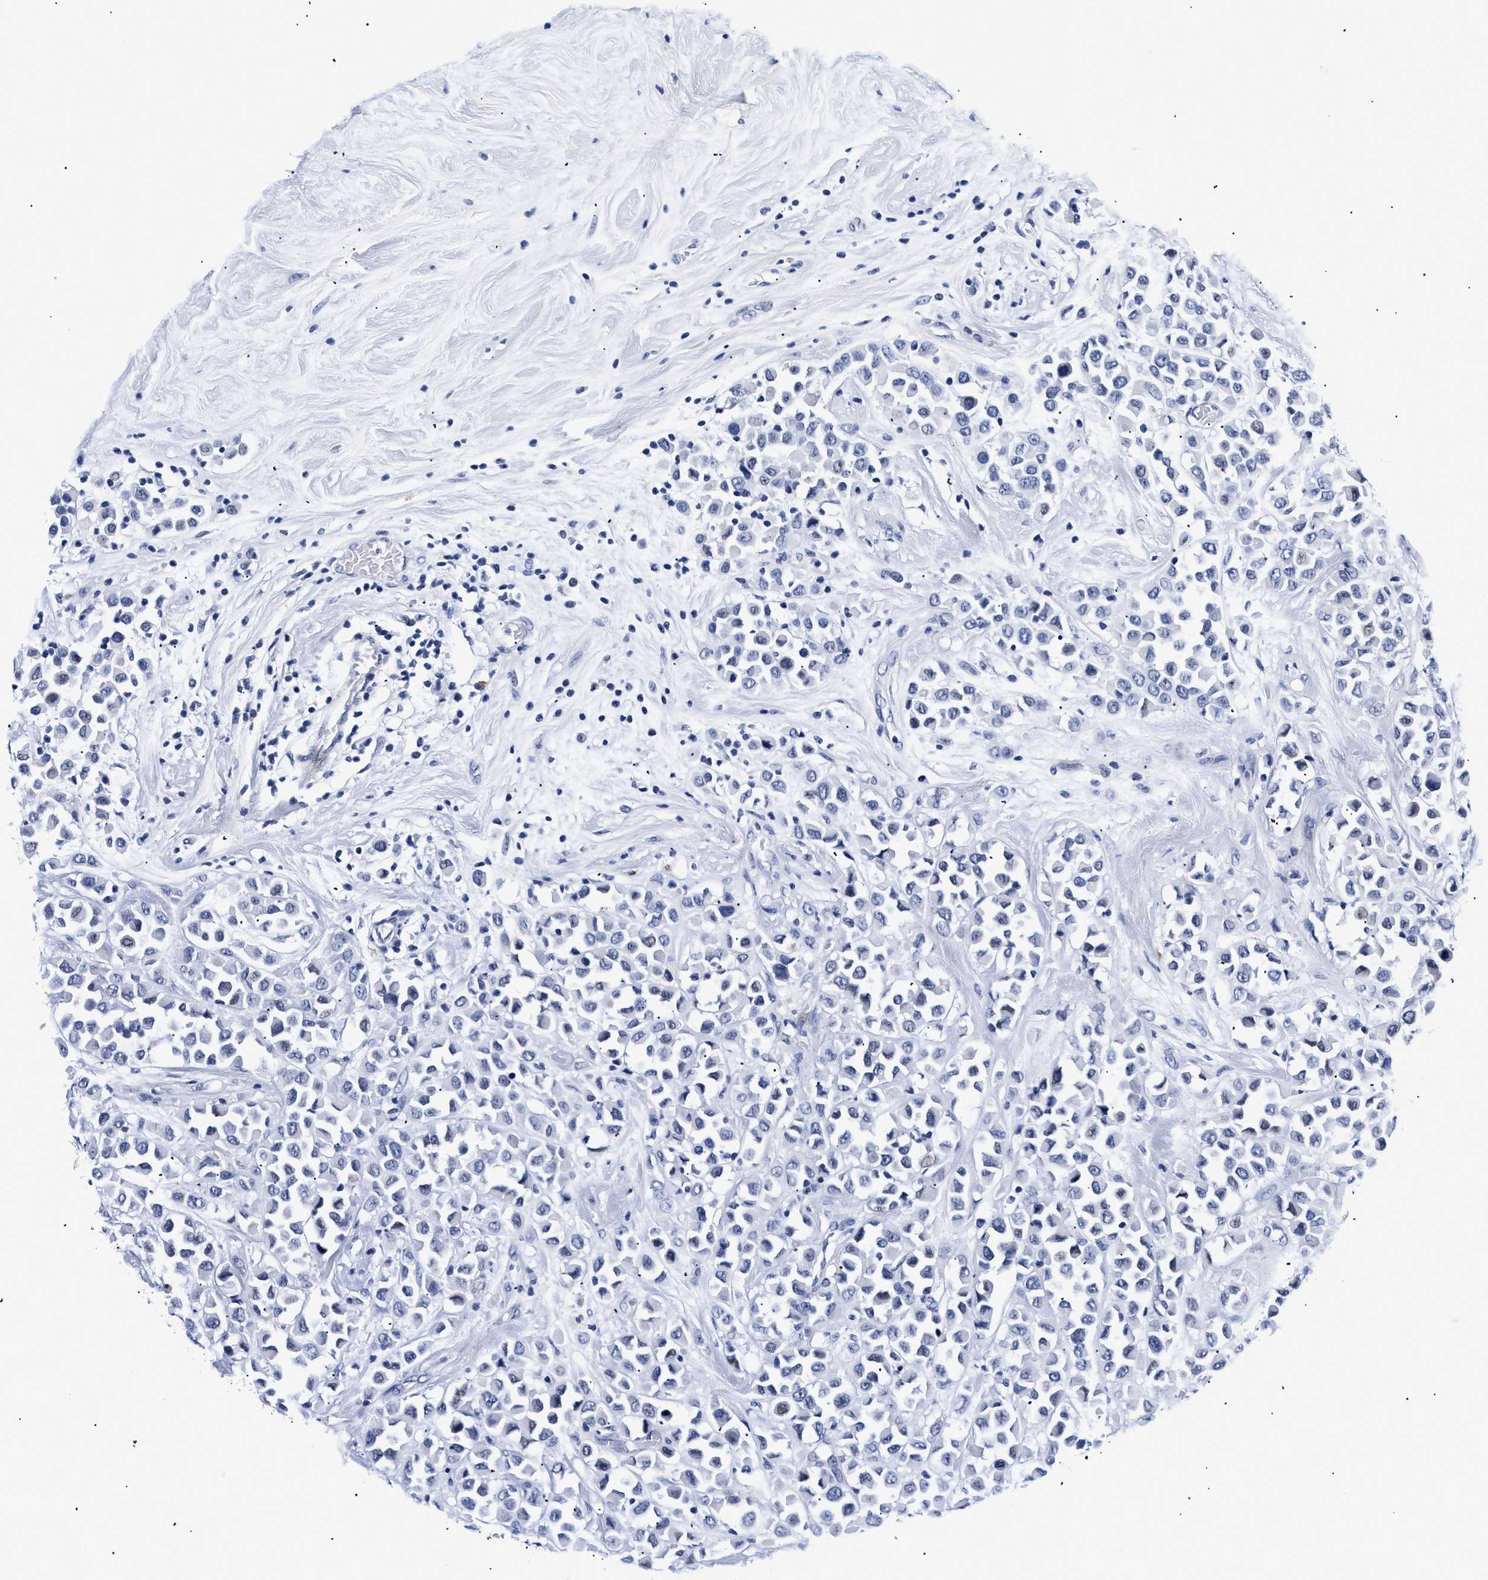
{"staining": {"intensity": "negative", "quantity": "none", "location": "none"}, "tissue": "breast cancer", "cell_type": "Tumor cells", "image_type": "cancer", "snomed": [{"axis": "morphology", "description": "Duct carcinoma"}, {"axis": "topography", "description": "Breast"}], "caption": "Breast invasive ductal carcinoma was stained to show a protein in brown. There is no significant positivity in tumor cells.", "gene": "SHD", "patient": {"sex": "female", "age": 61}}